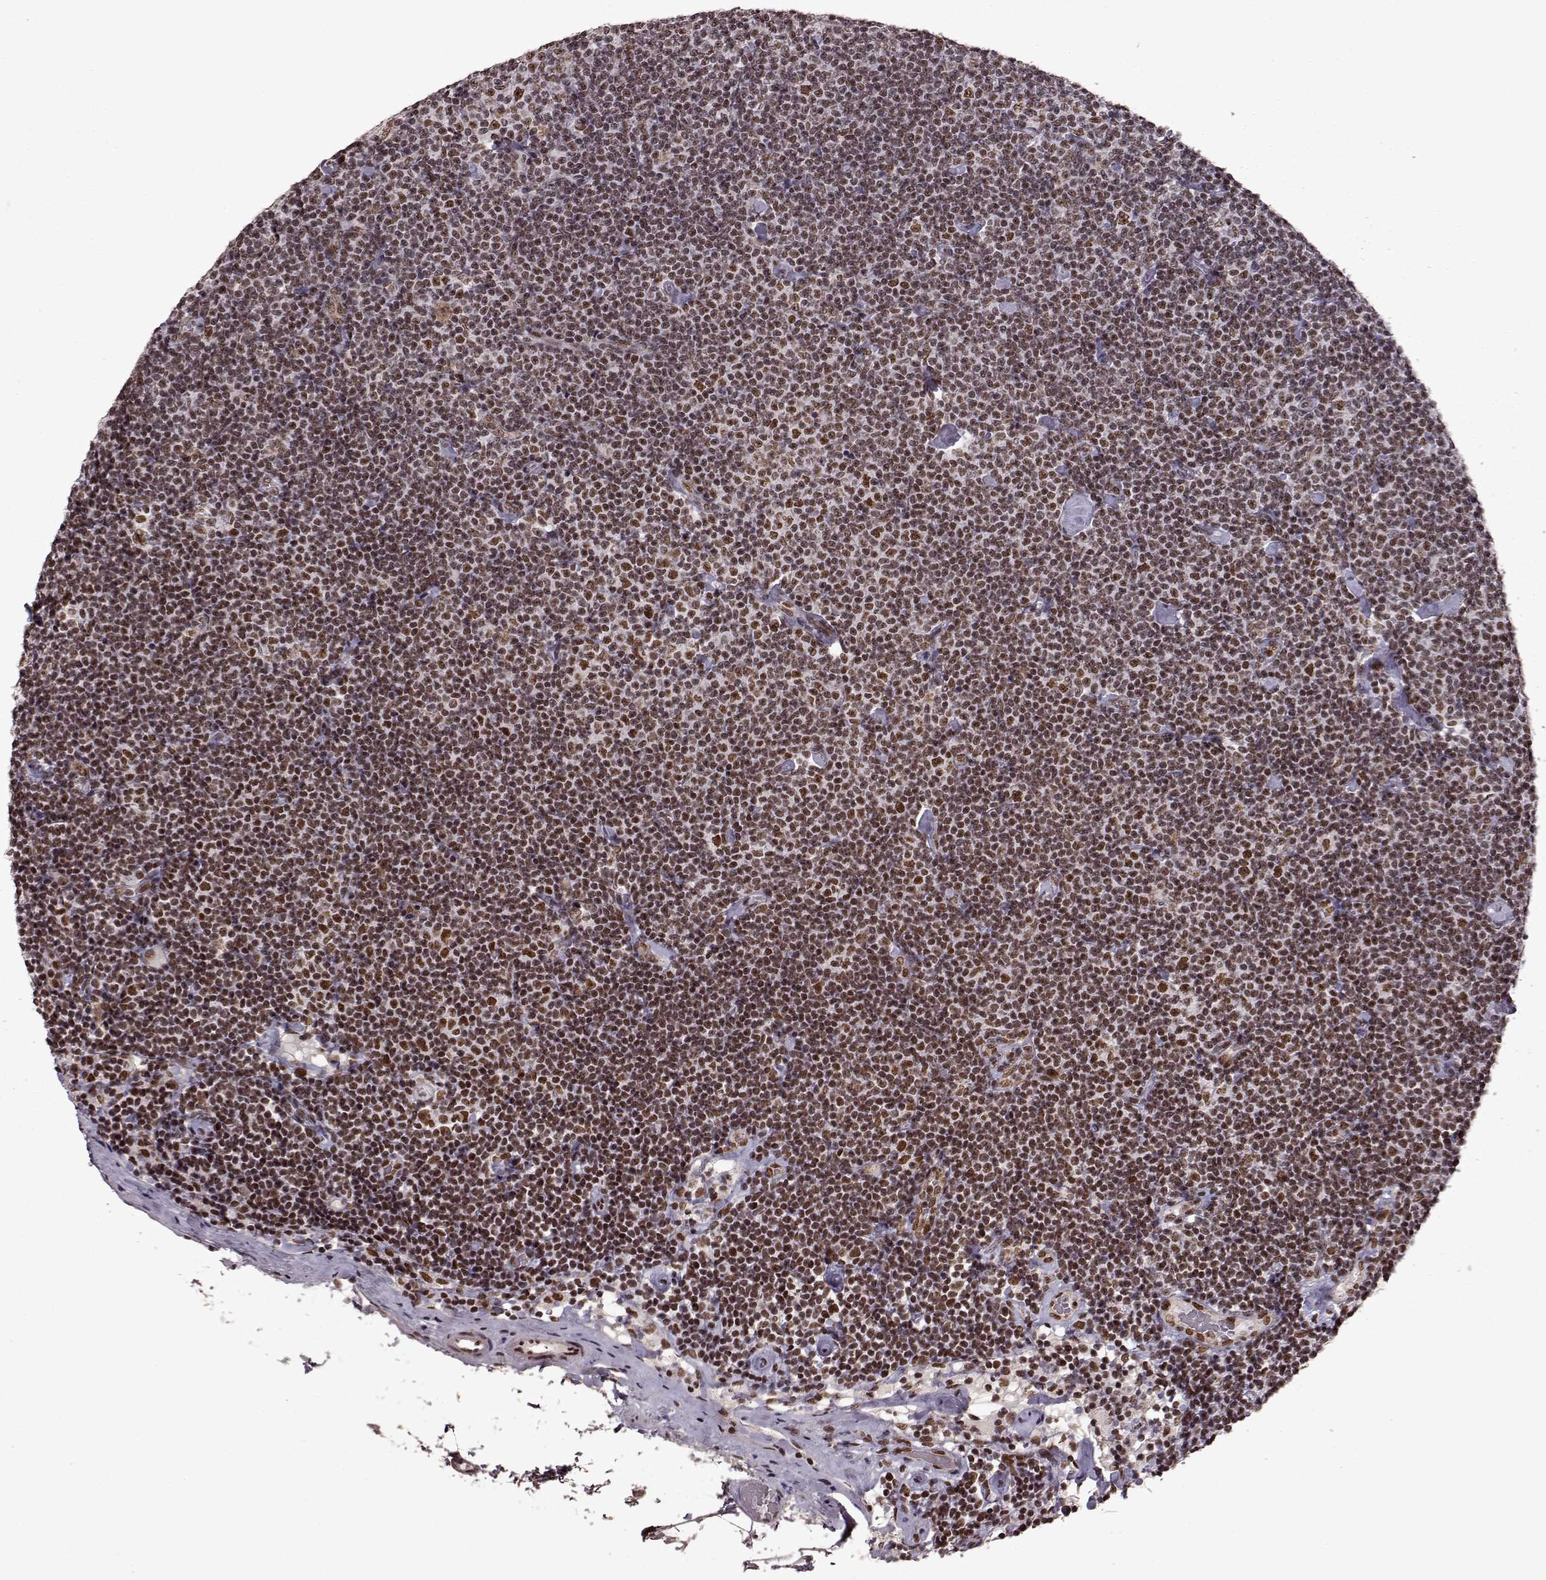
{"staining": {"intensity": "moderate", "quantity": ">75%", "location": "nuclear"}, "tissue": "lymphoma", "cell_type": "Tumor cells", "image_type": "cancer", "snomed": [{"axis": "morphology", "description": "Malignant lymphoma, non-Hodgkin's type, Low grade"}, {"axis": "topography", "description": "Lymph node"}], "caption": "A high-resolution image shows immunohistochemistry (IHC) staining of low-grade malignant lymphoma, non-Hodgkin's type, which shows moderate nuclear expression in about >75% of tumor cells.", "gene": "RRAGD", "patient": {"sex": "male", "age": 81}}